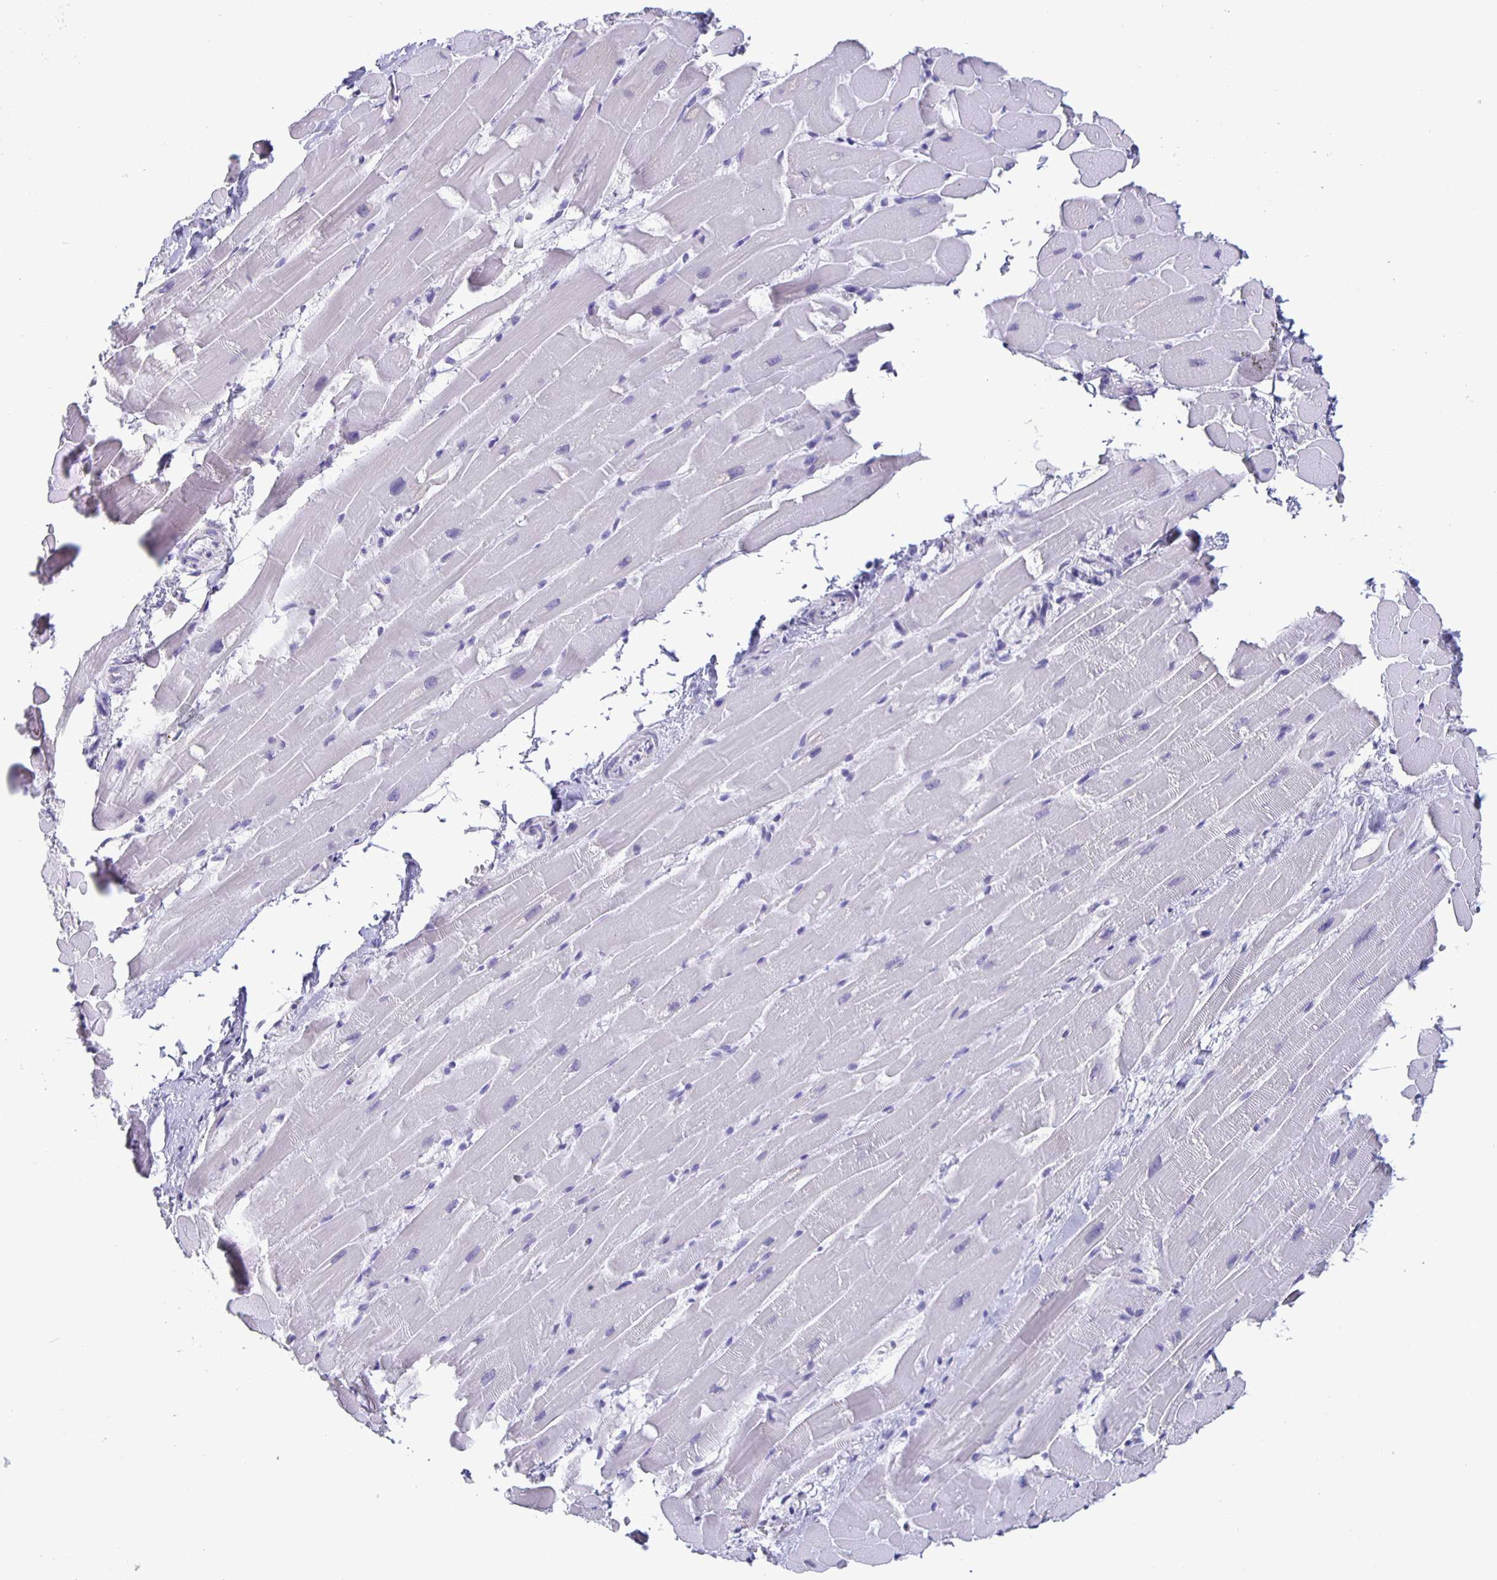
{"staining": {"intensity": "negative", "quantity": "none", "location": "none"}, "tissue": "heart muscle", "cell_type": "Cardiomyocytes", "image_type": "normal", "snomed": [{"axis": "morphology", "description": "Normal tissue, NOS"}, {"axis": "topography", "description": "Heart"}], "caption": "Protein analysis of benign heart muscle displays no significant expression in cardiomyocytes. (Brightfield microscopy of DAB (3,3'-diaminobenzidine) immunohistochemistry at high magnification).", "gene": "SATB2", "patient": {"sex": "male", "age": 37}}